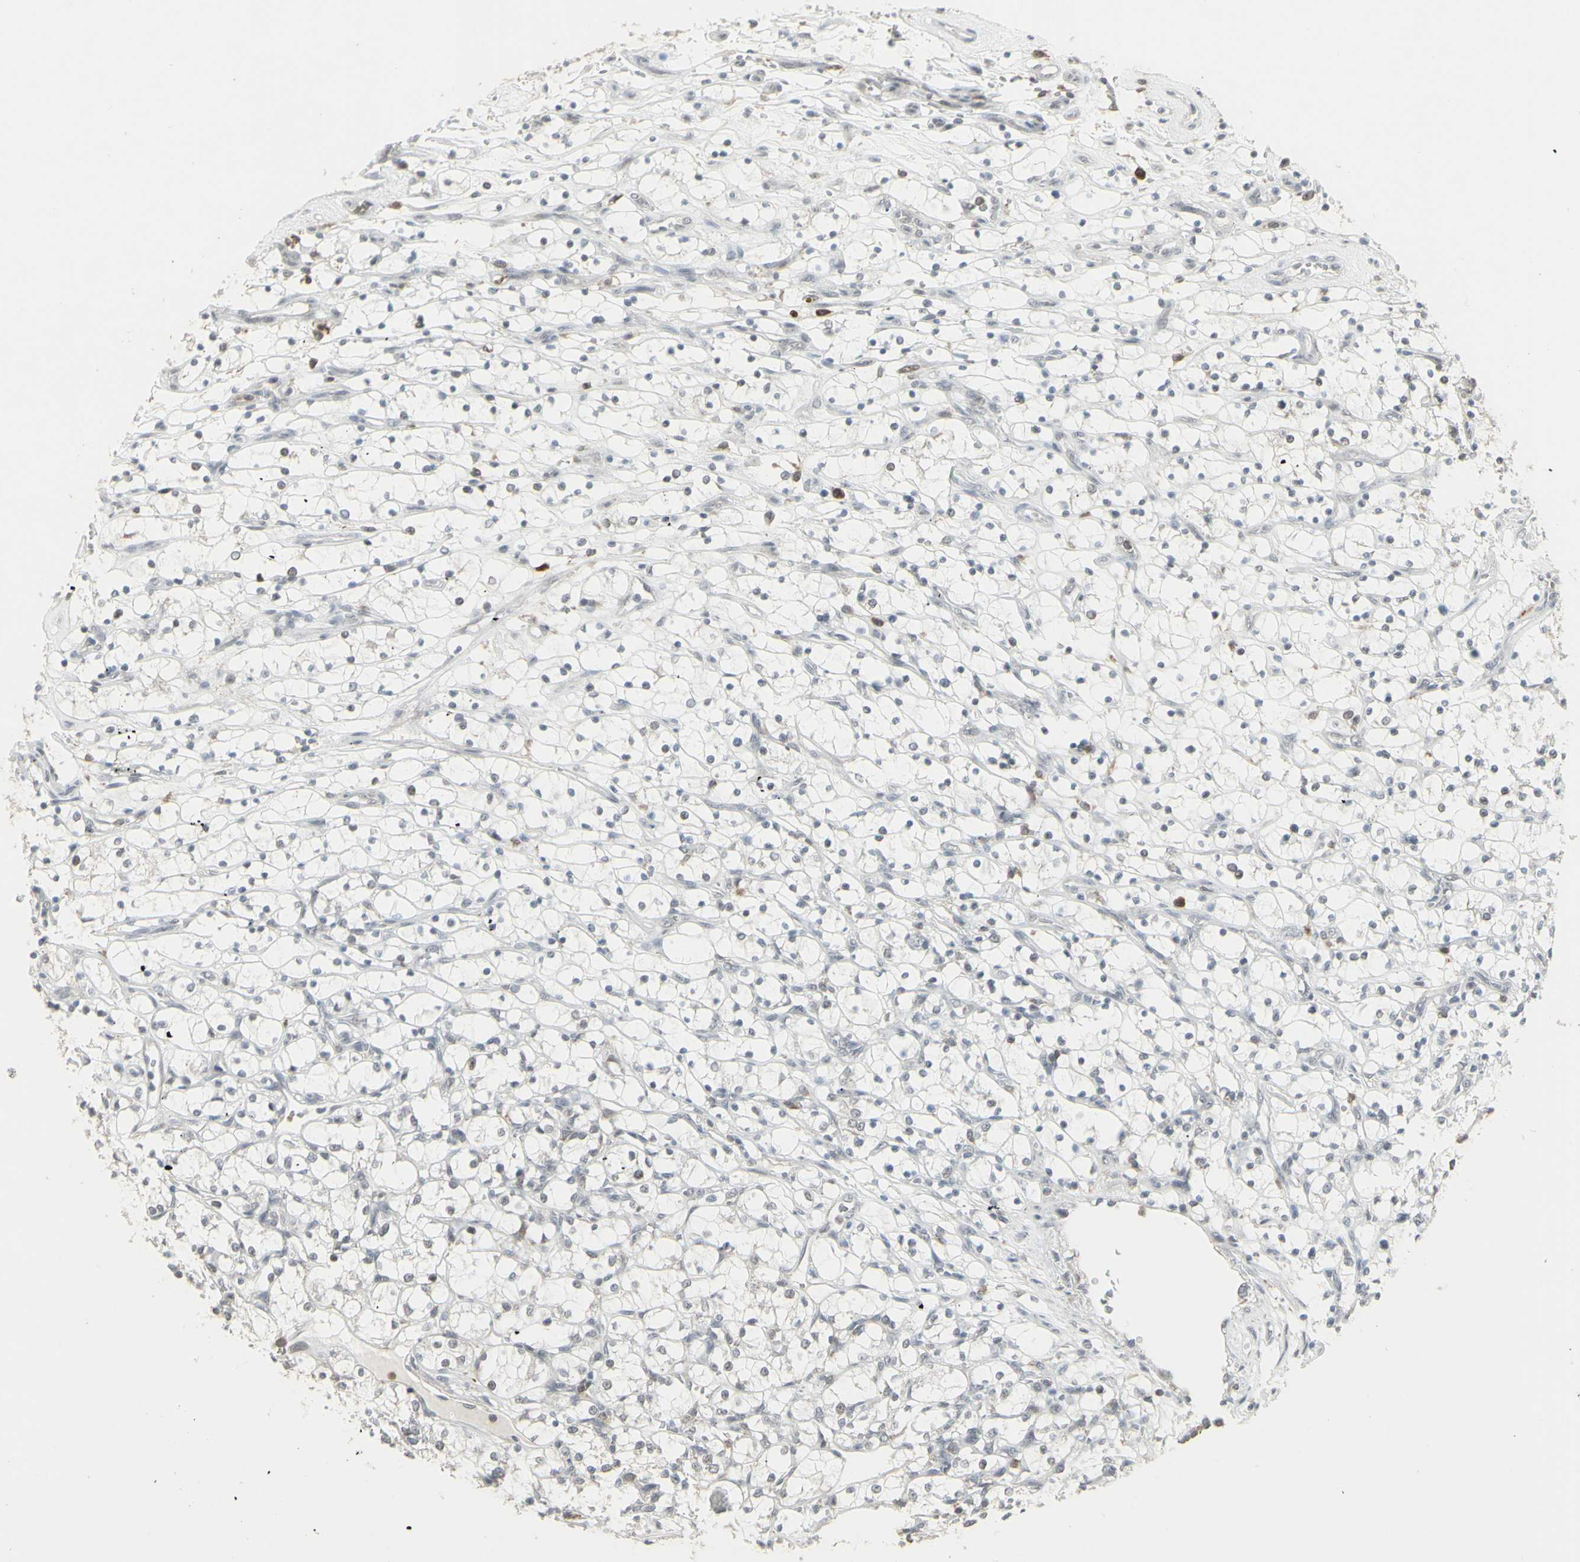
{"staining": {"intensity": "negative", "quantity": "none", "location": "none"}, "tissue": "renal cancer", "cell_type": "Tumor cells", "image_type": "cancer", "snomed": [{"axis": "morphology", "description": "Adenocarcinoma, NOS"}, {"axis": "topography", "description": "Kidney"}], "caption": "Immunohistochemistry (IHC) of human renal adenocarcinoma reveals no expression in tumor cells.", "gene": "SAMSN1", "patient": {"sex": "female", "age": 69}}